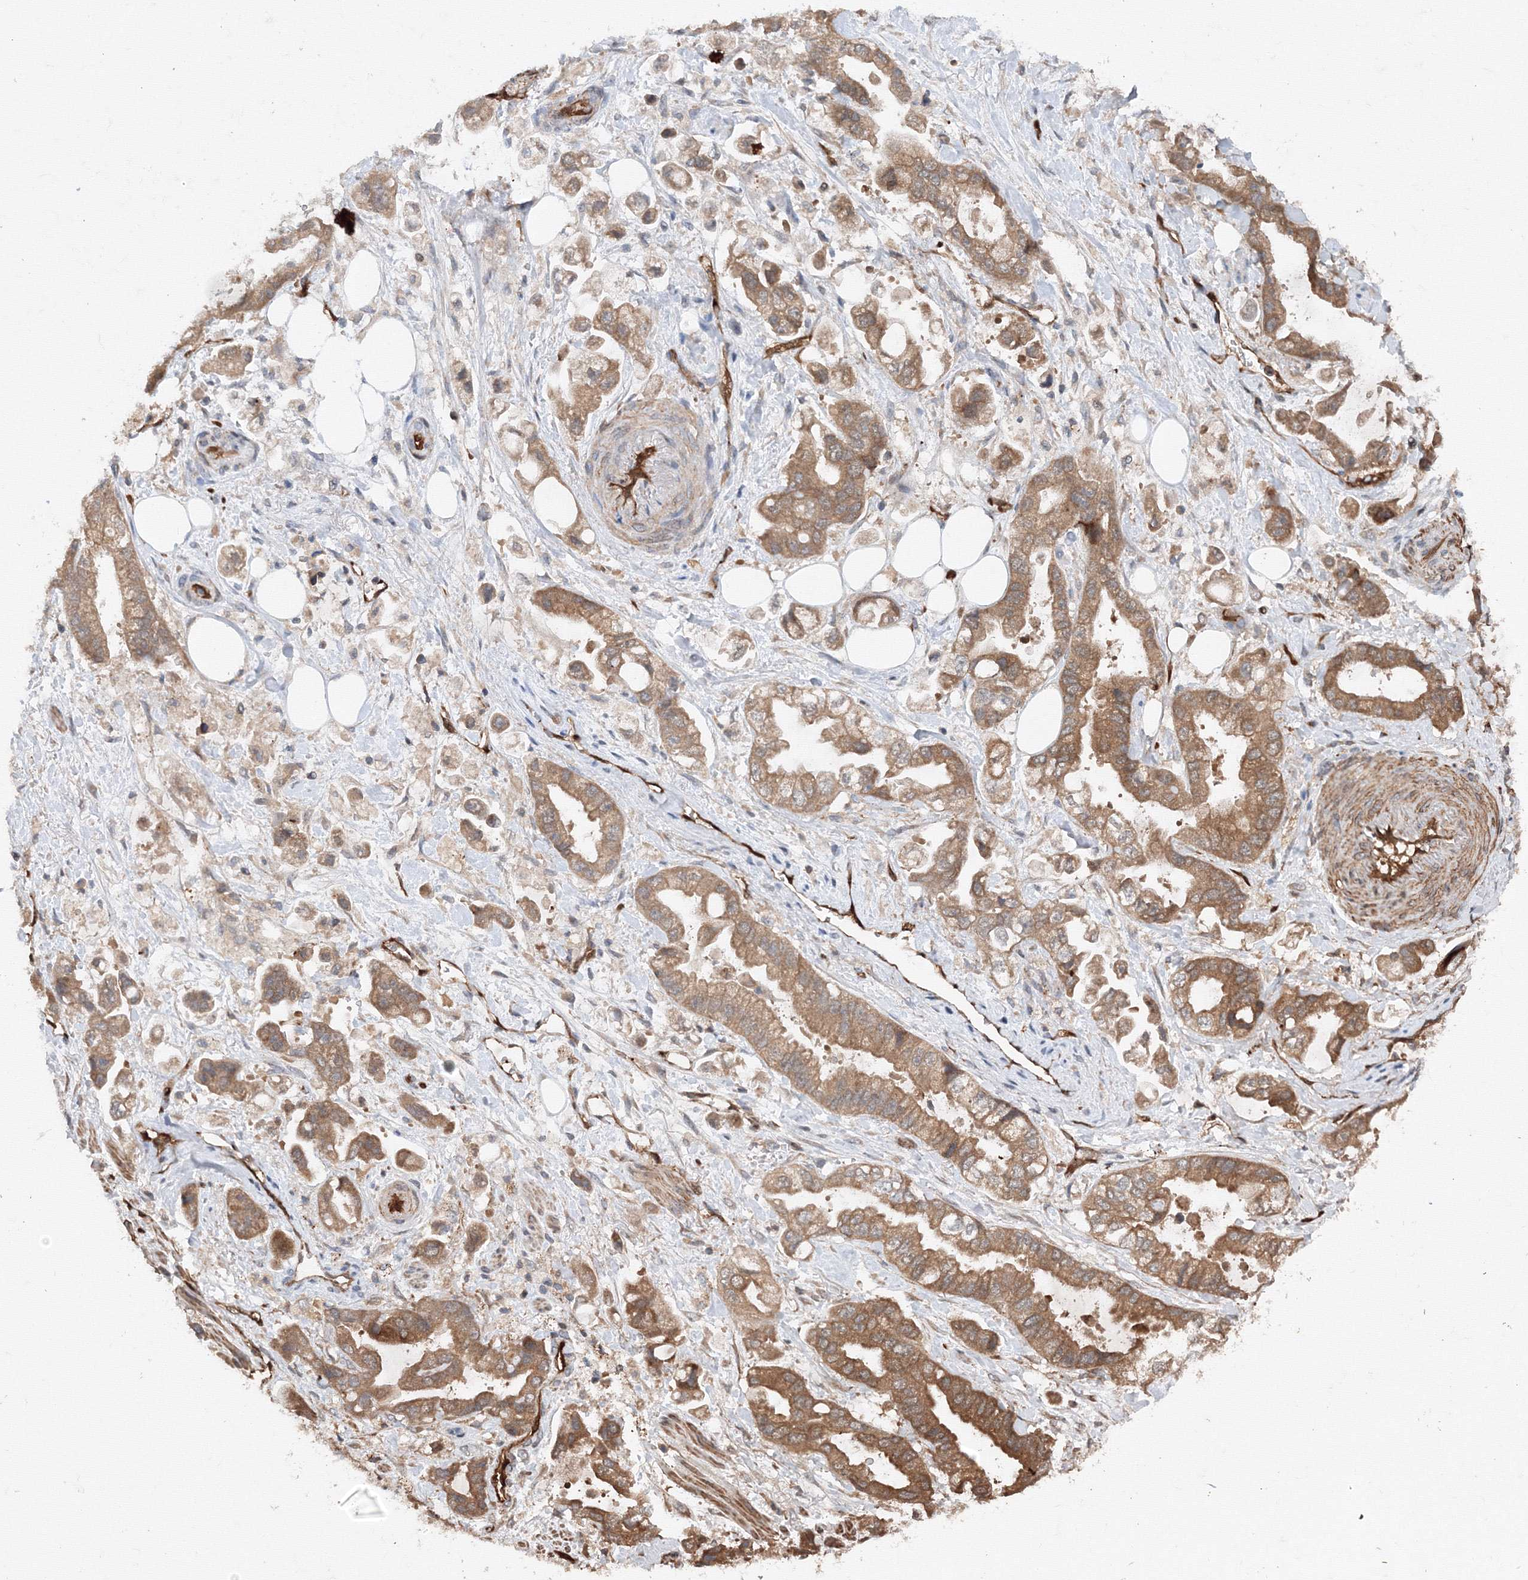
{"staining": {"intensity": "moderate", "quantity": ">75%", "location": "cytoplasmic/membranous"}, "tissue": "stomach cancer", "cell_type": "Tumor cells", "image_type": "cancer", "snomed": [{"axis": "morphology", "description": "Adenocarcinoma, NOS"}, {"axis": "topography", "description": "Stomach"}], "caption": "A histopathology image of adenocarcinoma (stomach) stained for a protein demonstrates moderate cytoplasmic/membranous brown staining in tumor cells.", "gene": "DCTD", "patient": {"sex": "male", "age": 62}}